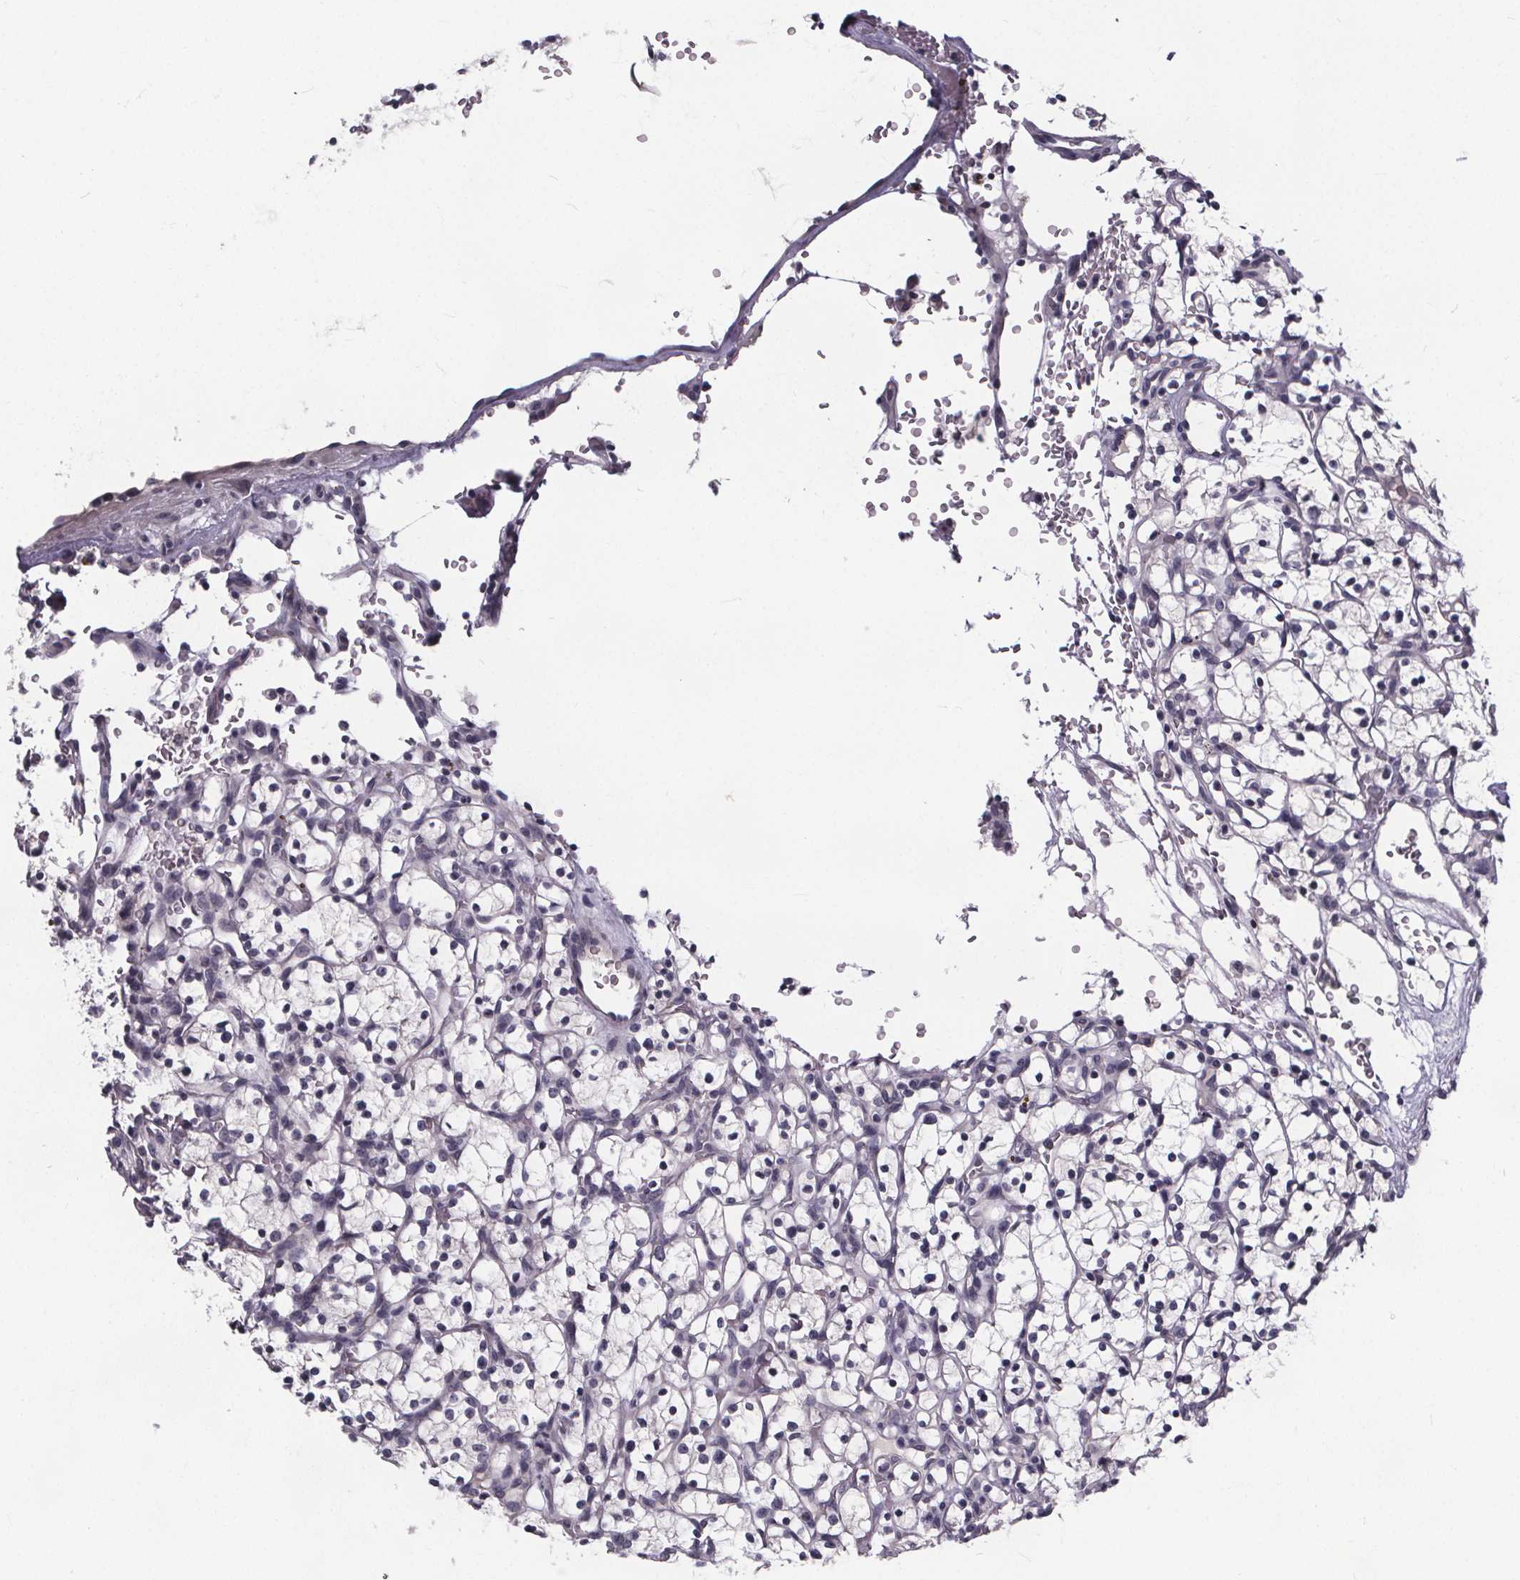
{"staining": {"intensity": "negative", "quantity": "none", "location": "none"}, "tissue": "renal cancer", "cell_type": "Tumor cells", "image_type": "cancer", "snomed": [{"axis": "morphology", "description": "Adenocarcinoma, NOS"}, {"axis": "topography", "description": "Kidney"}], "caption": "This is a histopathology image of immunohistochemistry staining of renal cancer (adenocarcinoma), which shows no staining in tumor cells.", "gene": "FAM181B", "patient": {"sex": "female", "age": 64}}